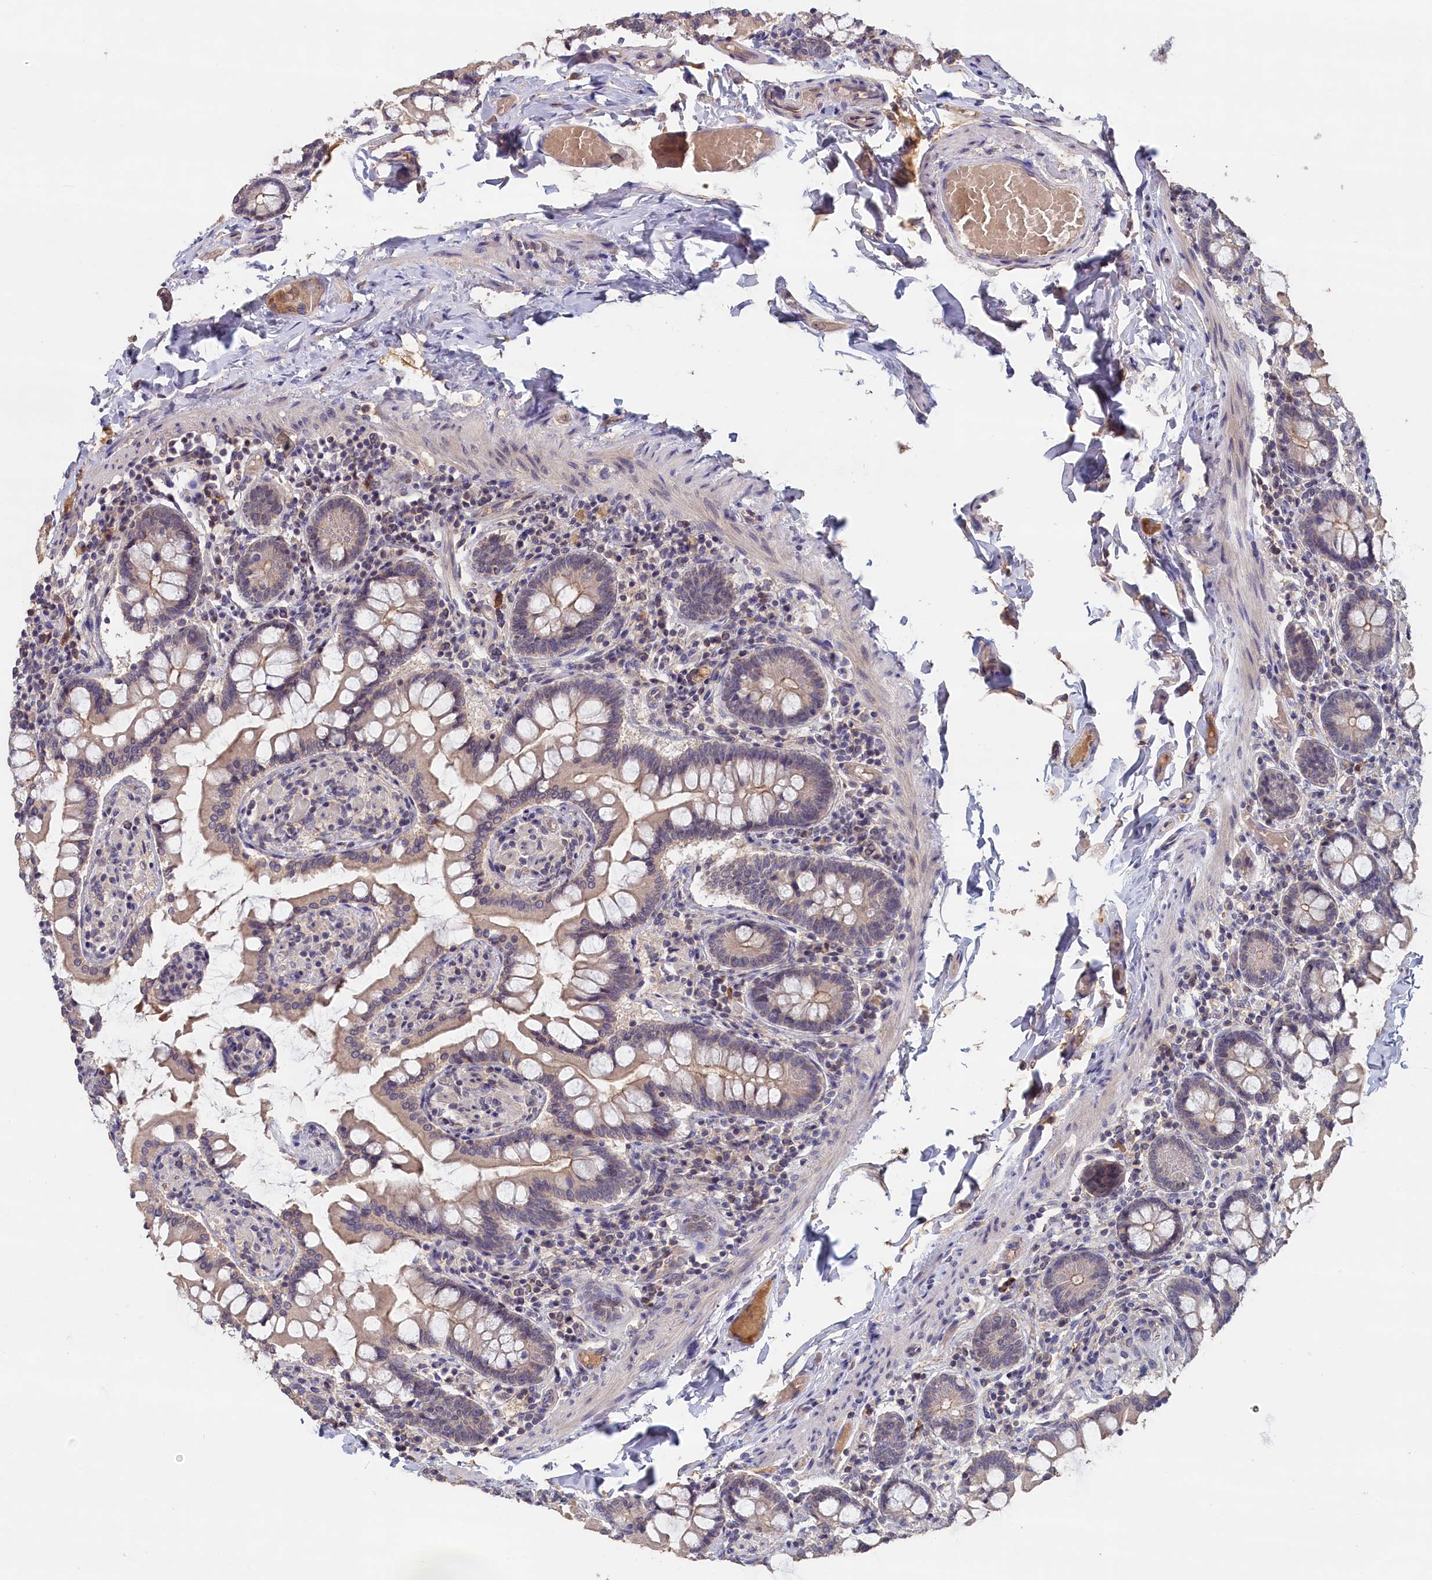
{"staining": {"intensity": "negative", "quantity": "none", "location": "none"}, "tissue": "small intestine", "cell_type": "Glandular cells", "image_type": "normal", "snomed": [{"axis": "morphology", "description": "Normal tissue, NOS"}, {"axis": "topography", "description": "Small intestine"}], "caption": "High power microscopy histopathology image of an immunohistochemistry (IHC) micrograph of unremarkable small intestine, revealing no significant expression in glandular cells.", "gene": "CELF5", "patient": {"sex": "male", "age": 41}}